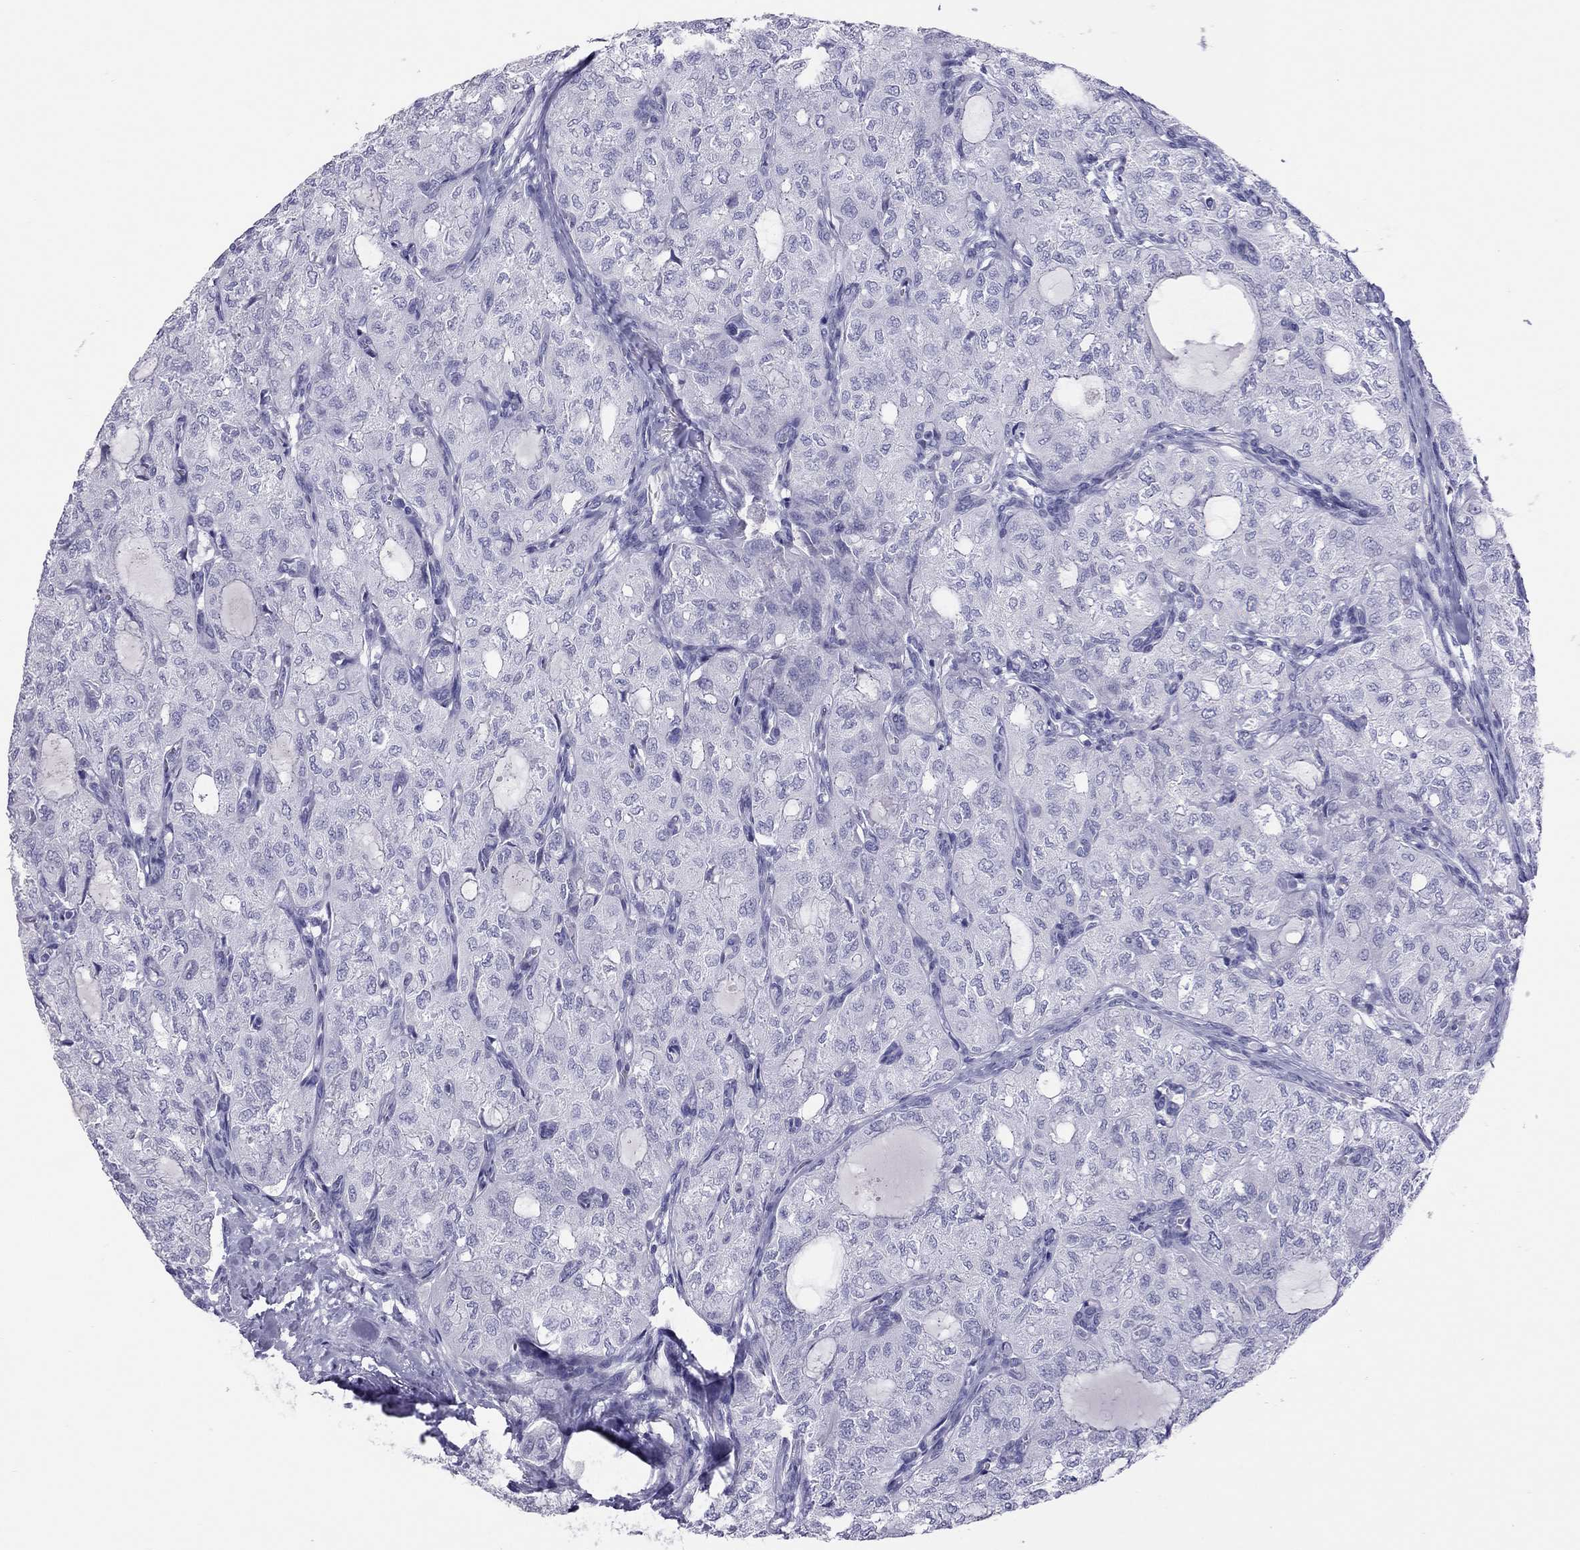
{"staining": {"intensity": "negative", "quantity": "none", "location": "none"}, "tissue": "thyroid cancer", "cell_type": "Tumor cells", "image_type": "cancer", "snomed": [{"axis": "morphology", "description": "Follicular adenoma carcinoma, NOS"}, {"axis": "topography", "description": "Thyroid gland"}], "caption": "Image shows no protein positivity in tumor cells of thyroid cancer tissue. (DAB immunohistochemistry (IHC) visualized using brightfield microscopy, high magnification).", "gene": "STAG3", "patient": {"sex": "male", "age": 75}}